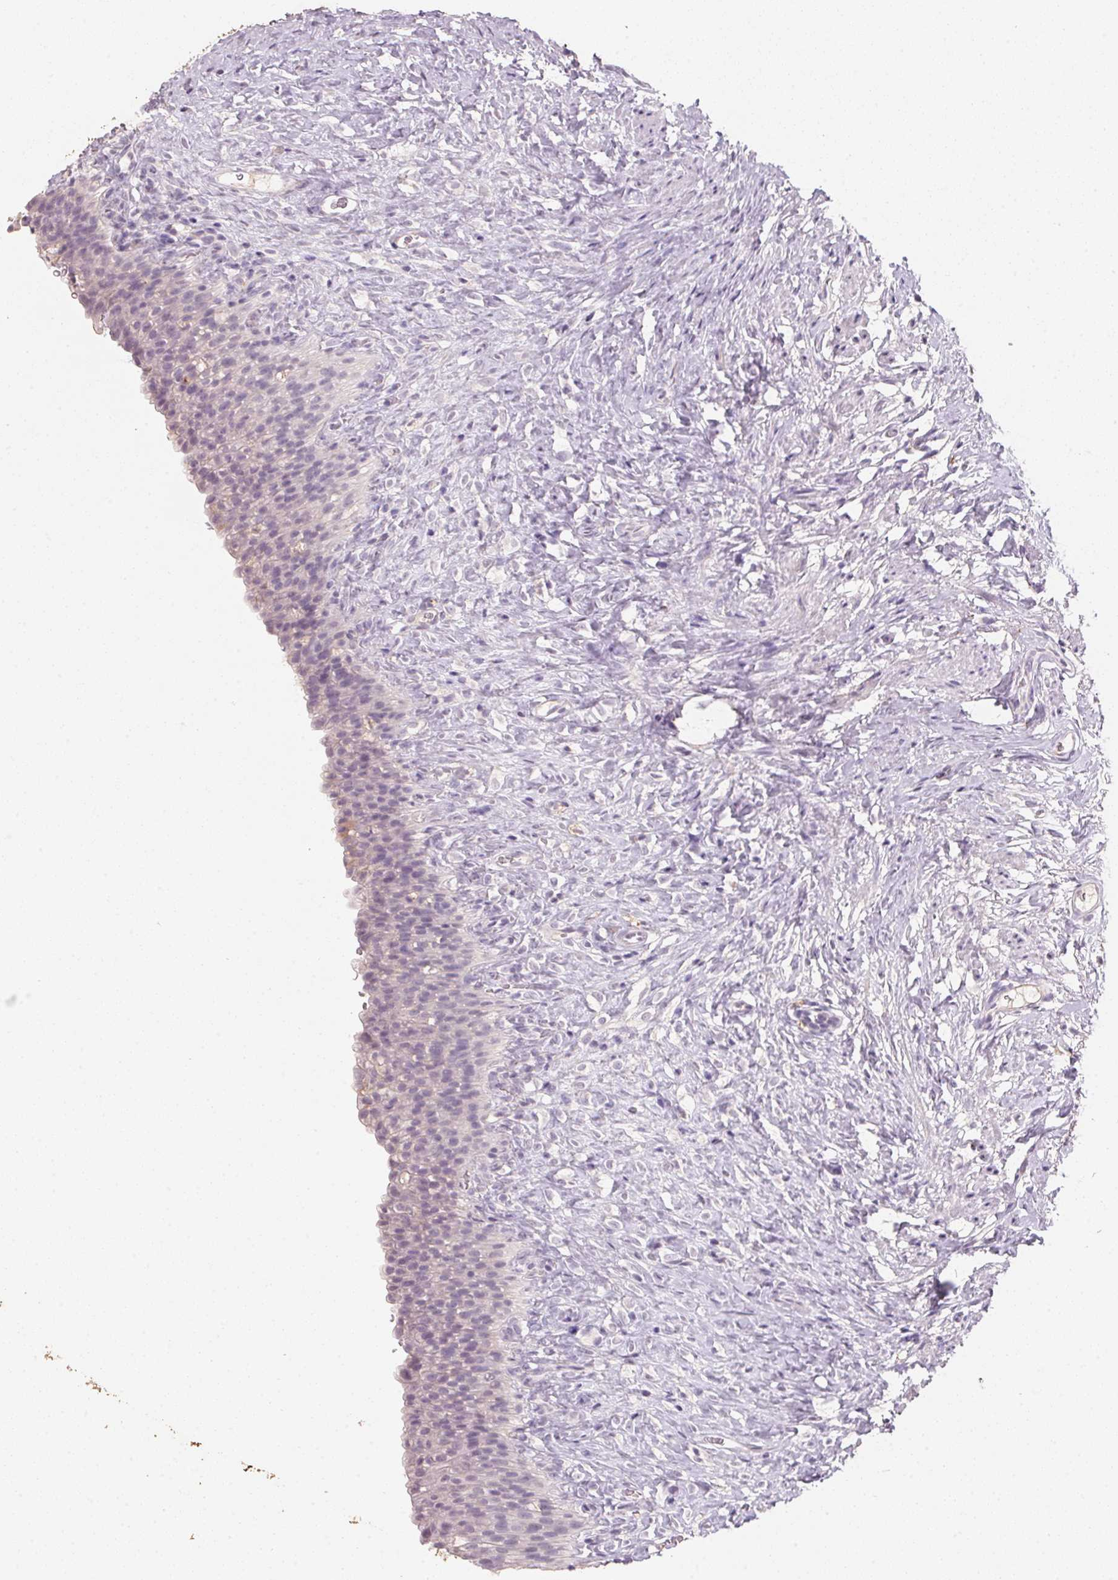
{"staining": {"intensity": "negative", "quantity": "none", "location": "none"}, "tissue": "urinary bladder", "cell_type": "Urothelial cells", "image_type": "normal", "snomed": [{"axis": "morphology", "description": "Normal tissue, NOS"}, {"axis": "topography", "description": "Urinary bladder"}, {"axis": "topography", "description": "Prostate"}], "caption": "A micrograph of human urinary bladder is negative for staining in urothelial cells. Nuclei are stained in blue.", "gene": "CXCL5", "patient": {"sex": "male", "age": 76}}